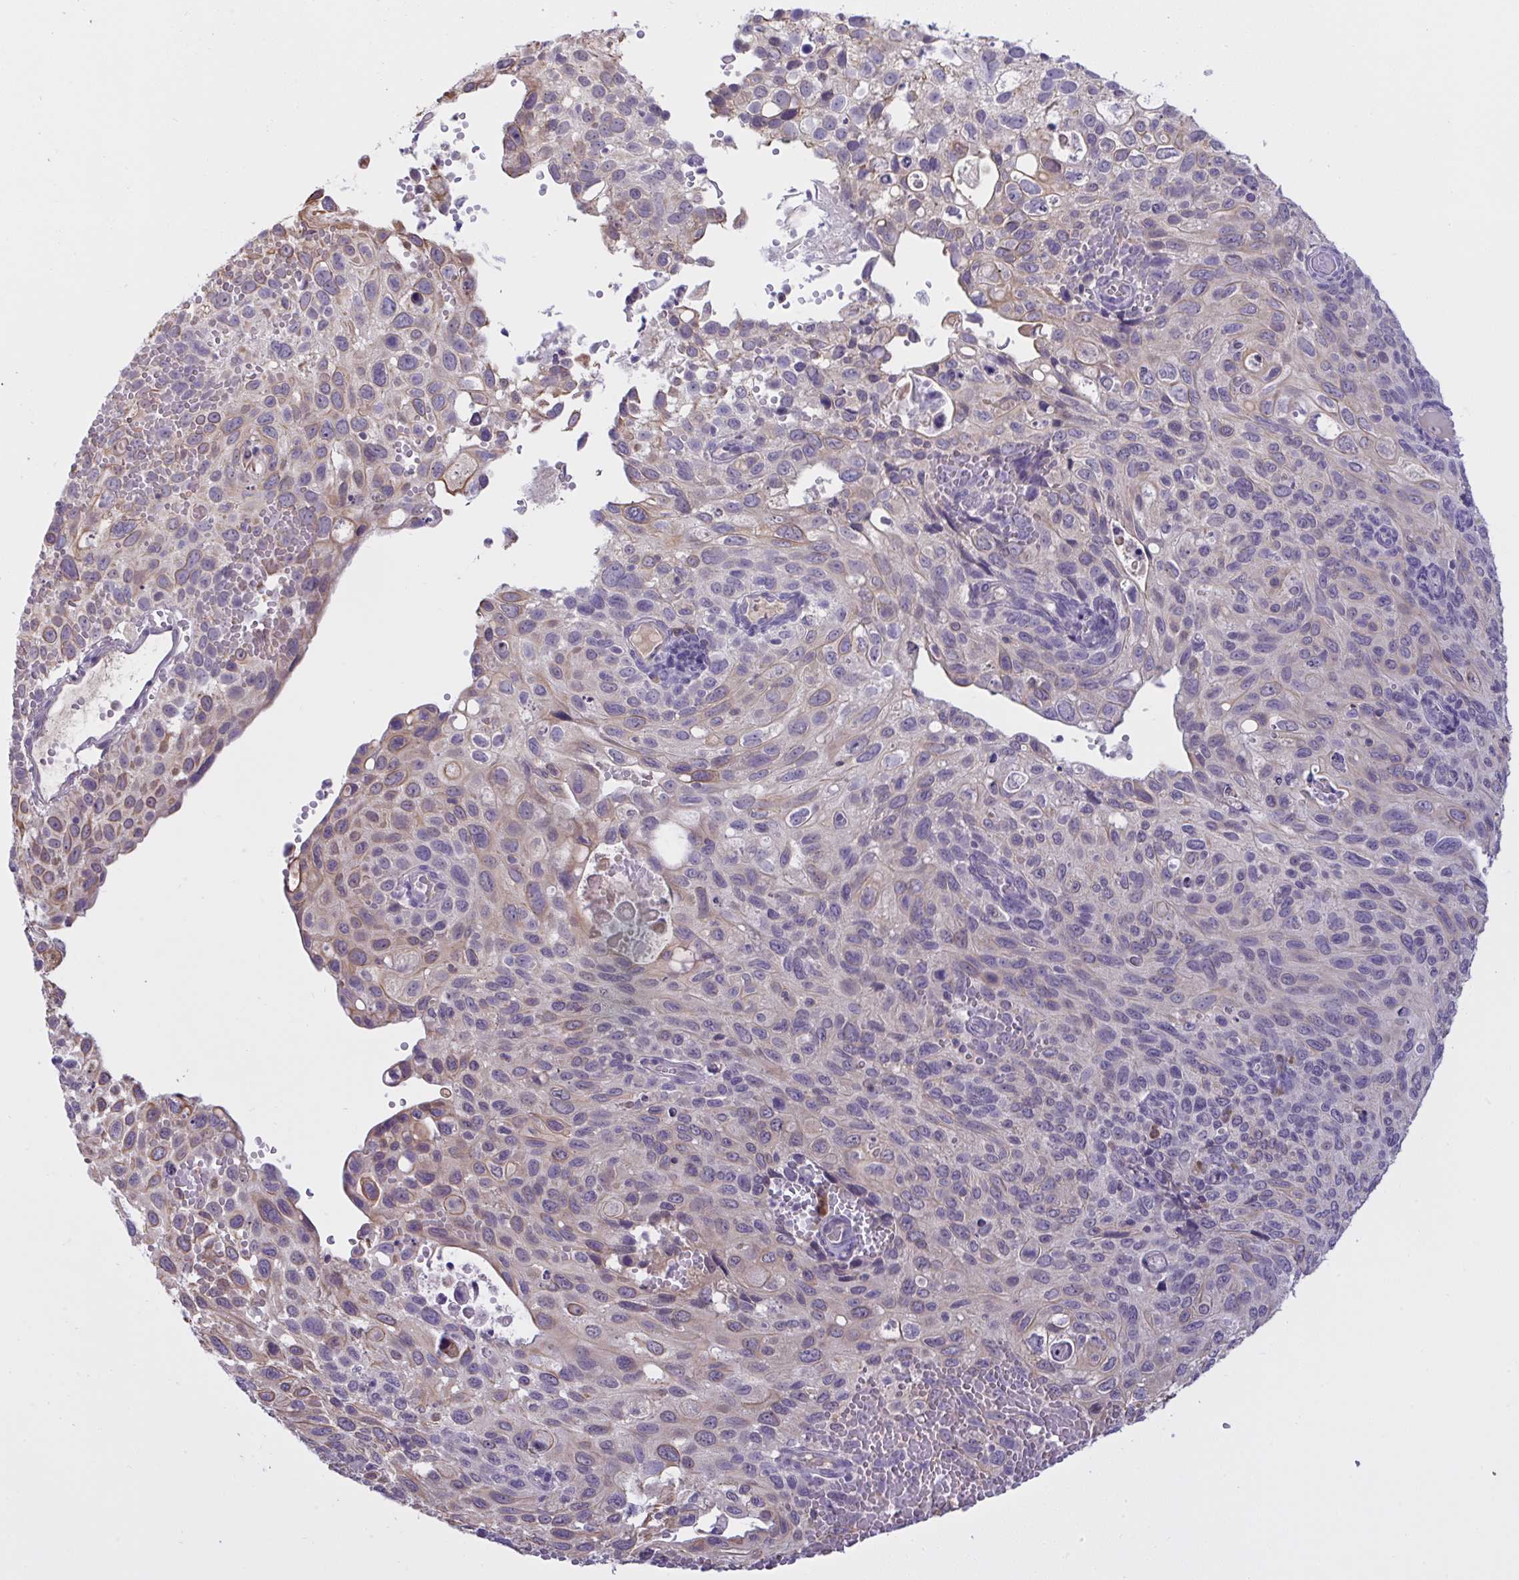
{"staining": {"intensity": "weak", "quantity": "<25%", "location": "cytoplasmic/membranous"}, "tissue": "cervical cancer", "cell_type": "Tumor cells", "image_type": "cancer", "snomed": [{"axis": "morphology", "description": "Squamous cell carcinoma, NOS"}, {"axis": "topography", "description": "Cervix"}], "caption": "DAB (3,3'-diaminobenzidine) immunohistochemical staining of human cervical squamous cell carcinoma reveals no significant staining in tumor cells.", "gene": "TMEM41A", "patient": {"sex": "female", "age": 70}}